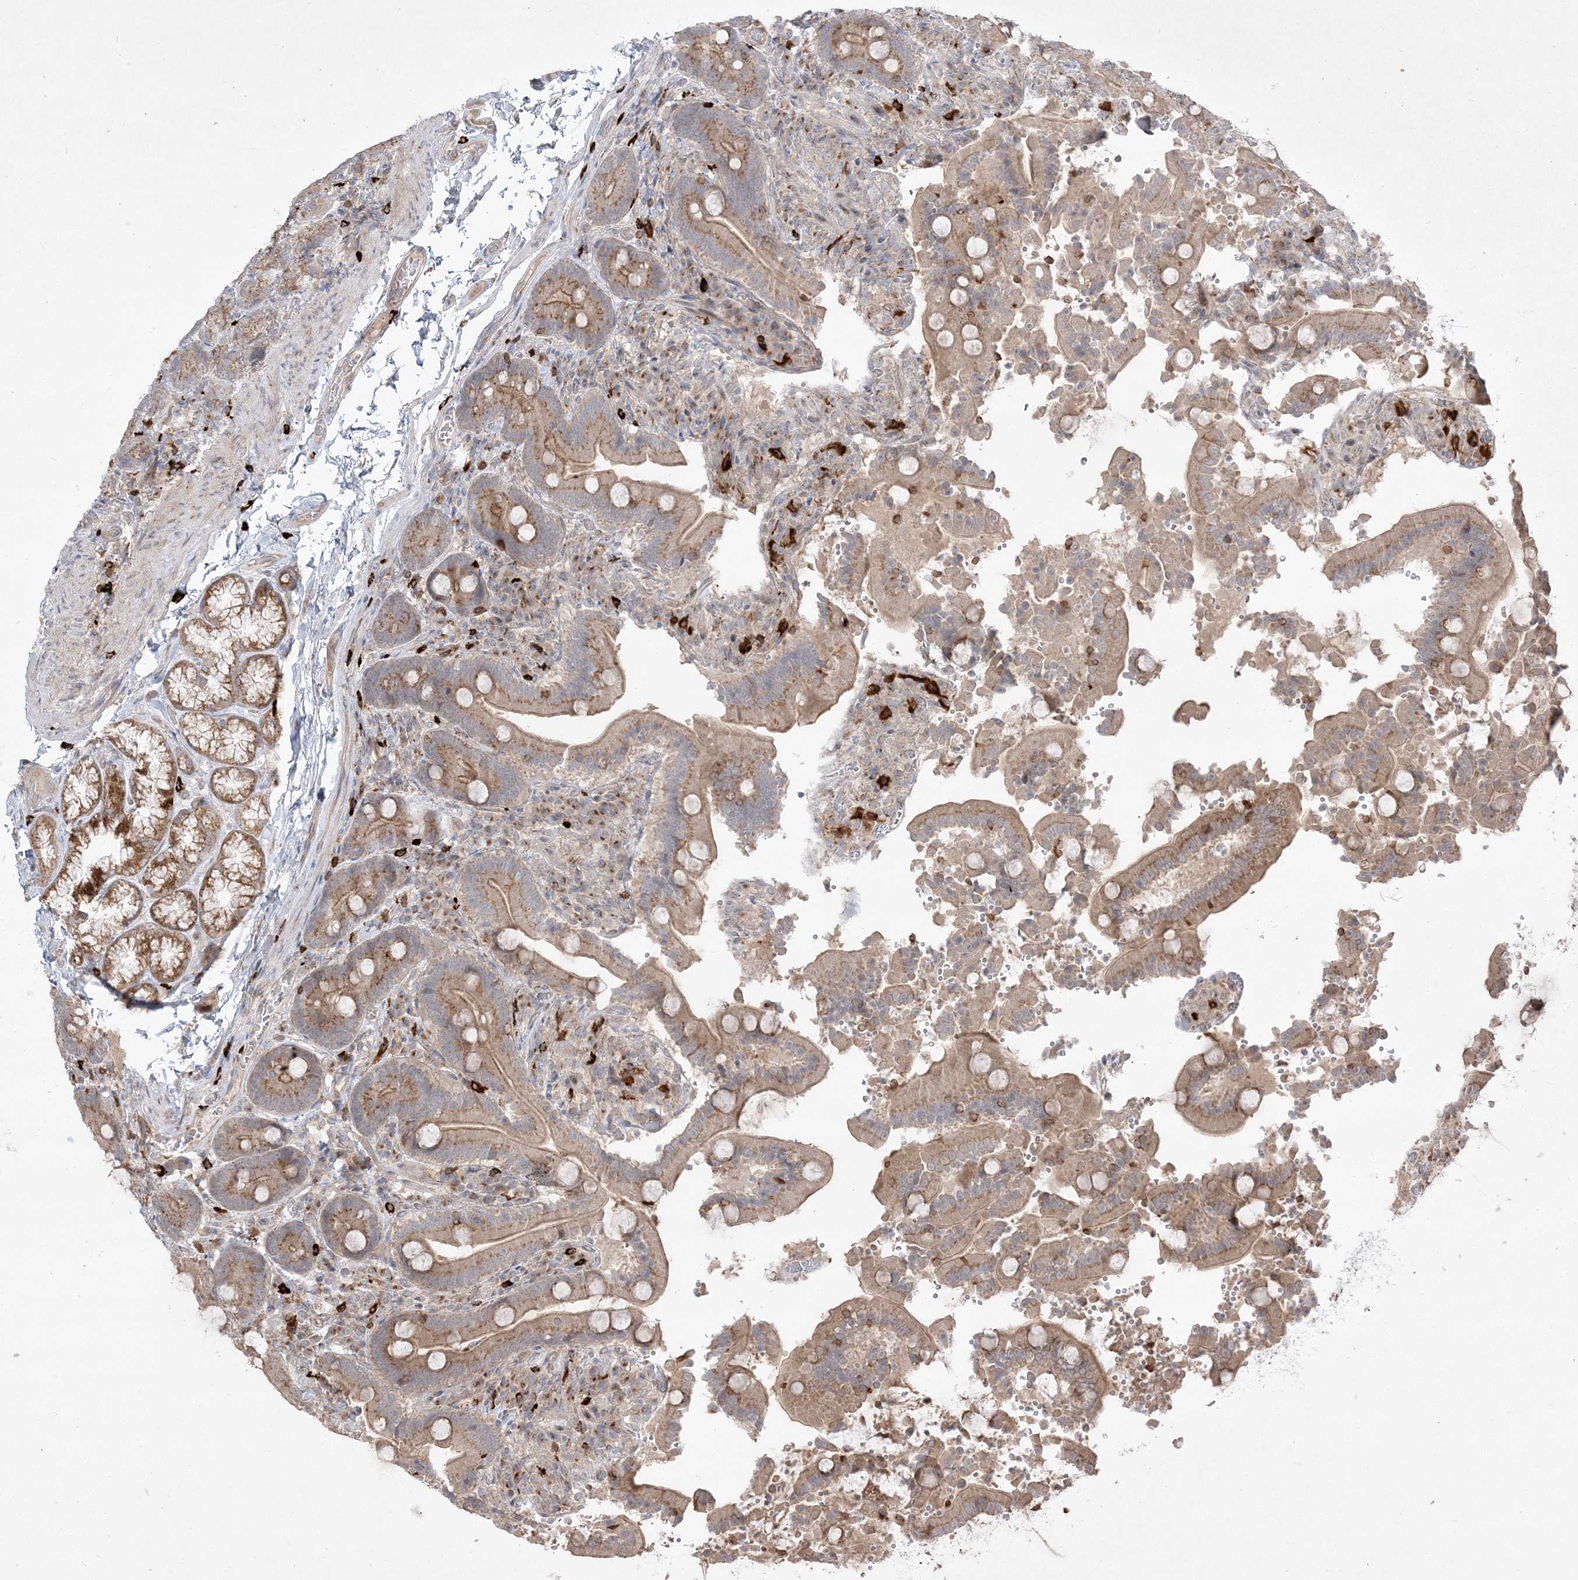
{"staining": {"intensity": "moderate", "quantity": ">75%", "location": "cytoplasmic/membranous"}, "tissue": "duodenum", "cell_type": "Glandular cells", "image_type": "normal", "snomed": [{"axis": "morphology", "description": "Normal tissue, NOS"}, {"axis": "topography", "description": "Duodenum"}], "caption": "High-magnification brightfield microscopy of normal duodenum stained with DAB (brown) and counterstained with hematoxylin (blue). glandular cells exhibit moderate cytoplasmic/membranous staining is appreciated in approximately>75% of cells.", "gene": "CLNK", "patient": {"sex": "female", "age": 62}}